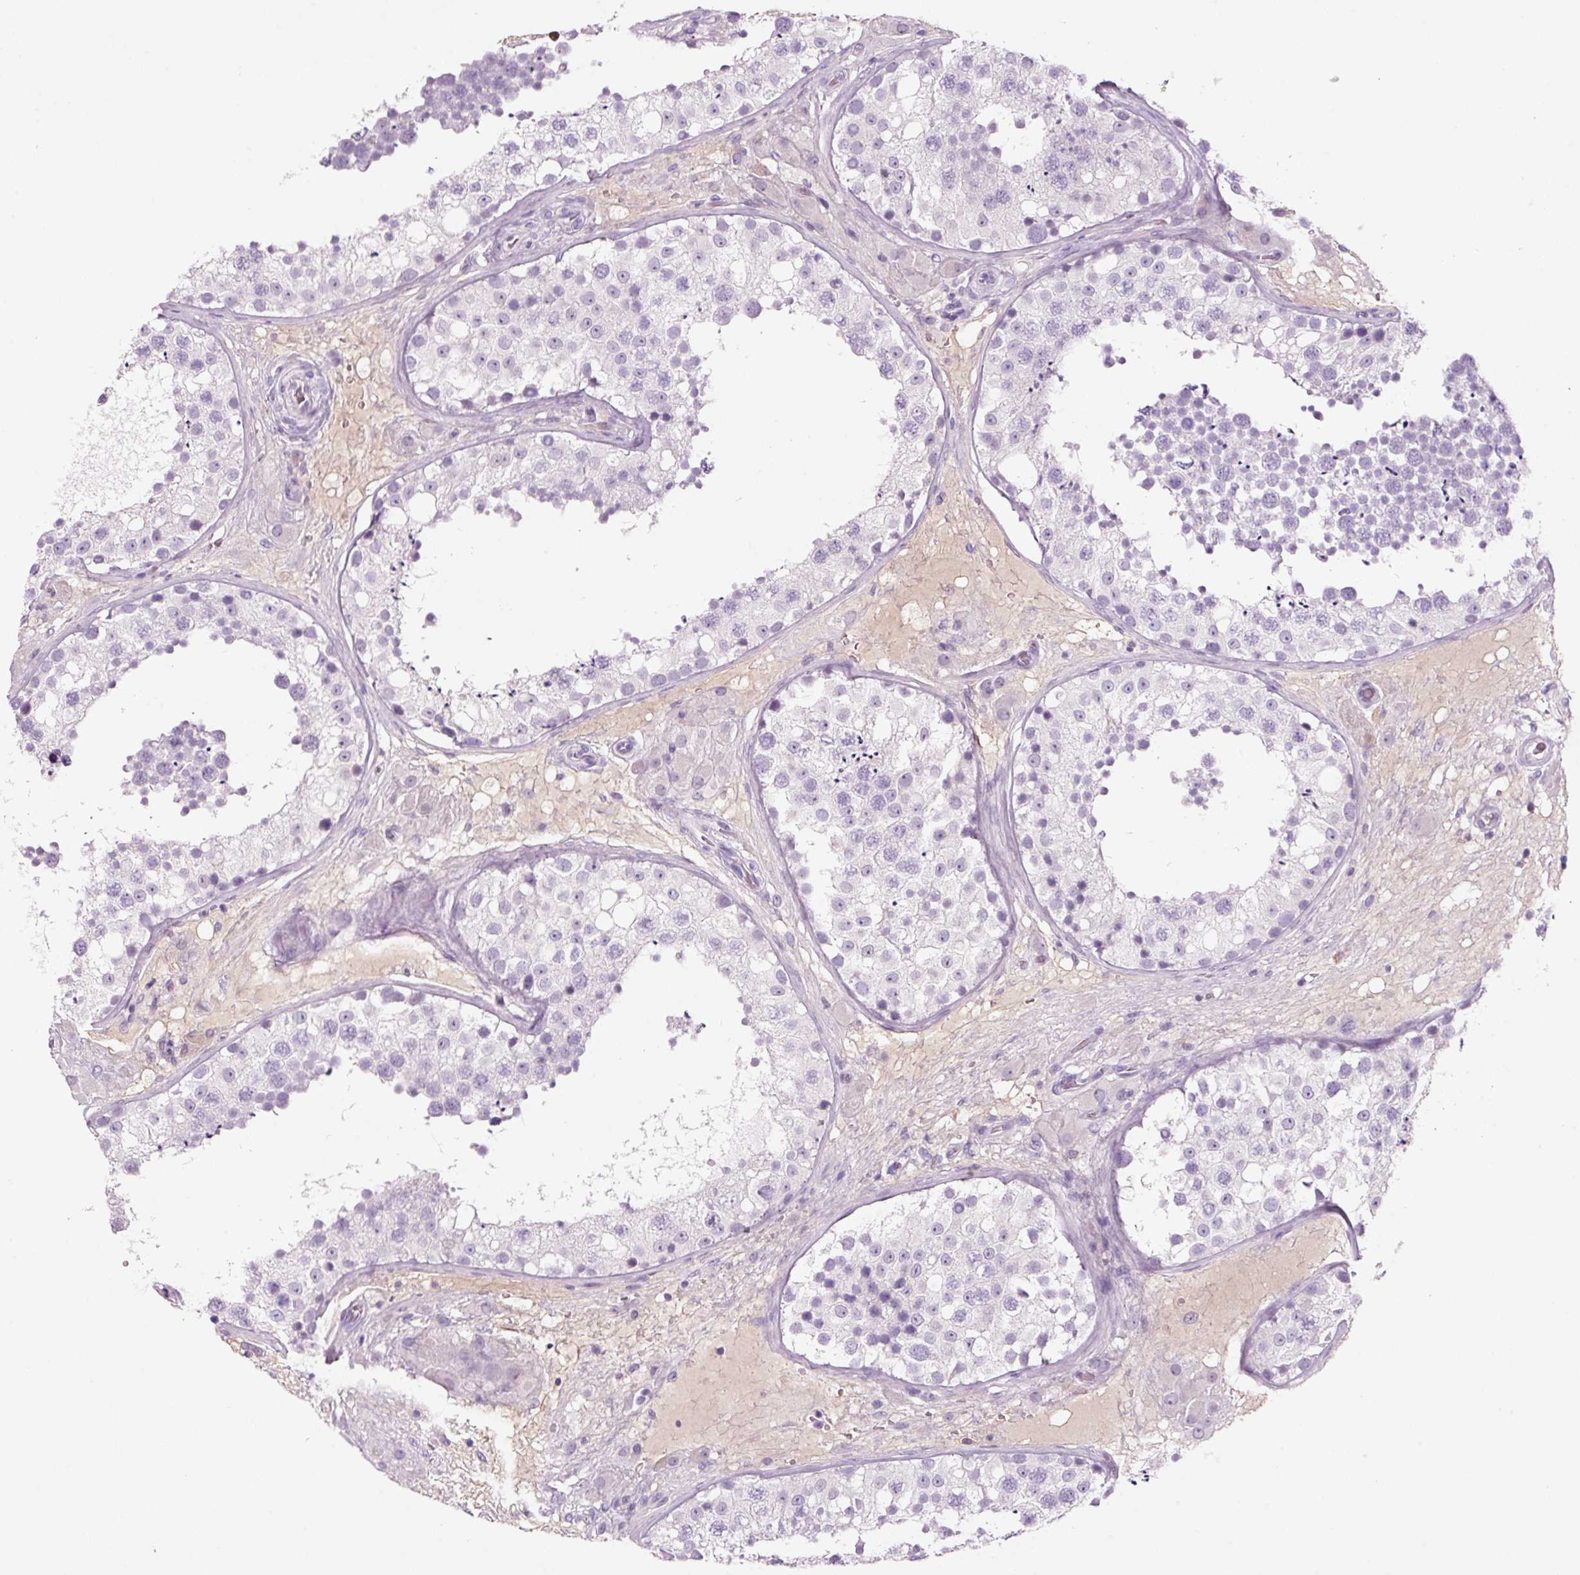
{"staining": {"intensity": "negative", "quantity": "none", "location": "none"}, "tissue": "testis", "cell_type": "Cells in seminiferous ducts", "image_type": "normal", "snomed": [{"axis": "morphology", "description": "Normal tissue, NOS"}, {"axis": "topography", "description": "Testis"}], "caption": "High magnification brightfield microscopy of benign testis stained with DAB (brown) and counterstained with hematoxylin (blue): cells in seminiferous ducts show no significant expression.", "gene": "KLF1", "patient": {"sex": "male", "age": 26}}